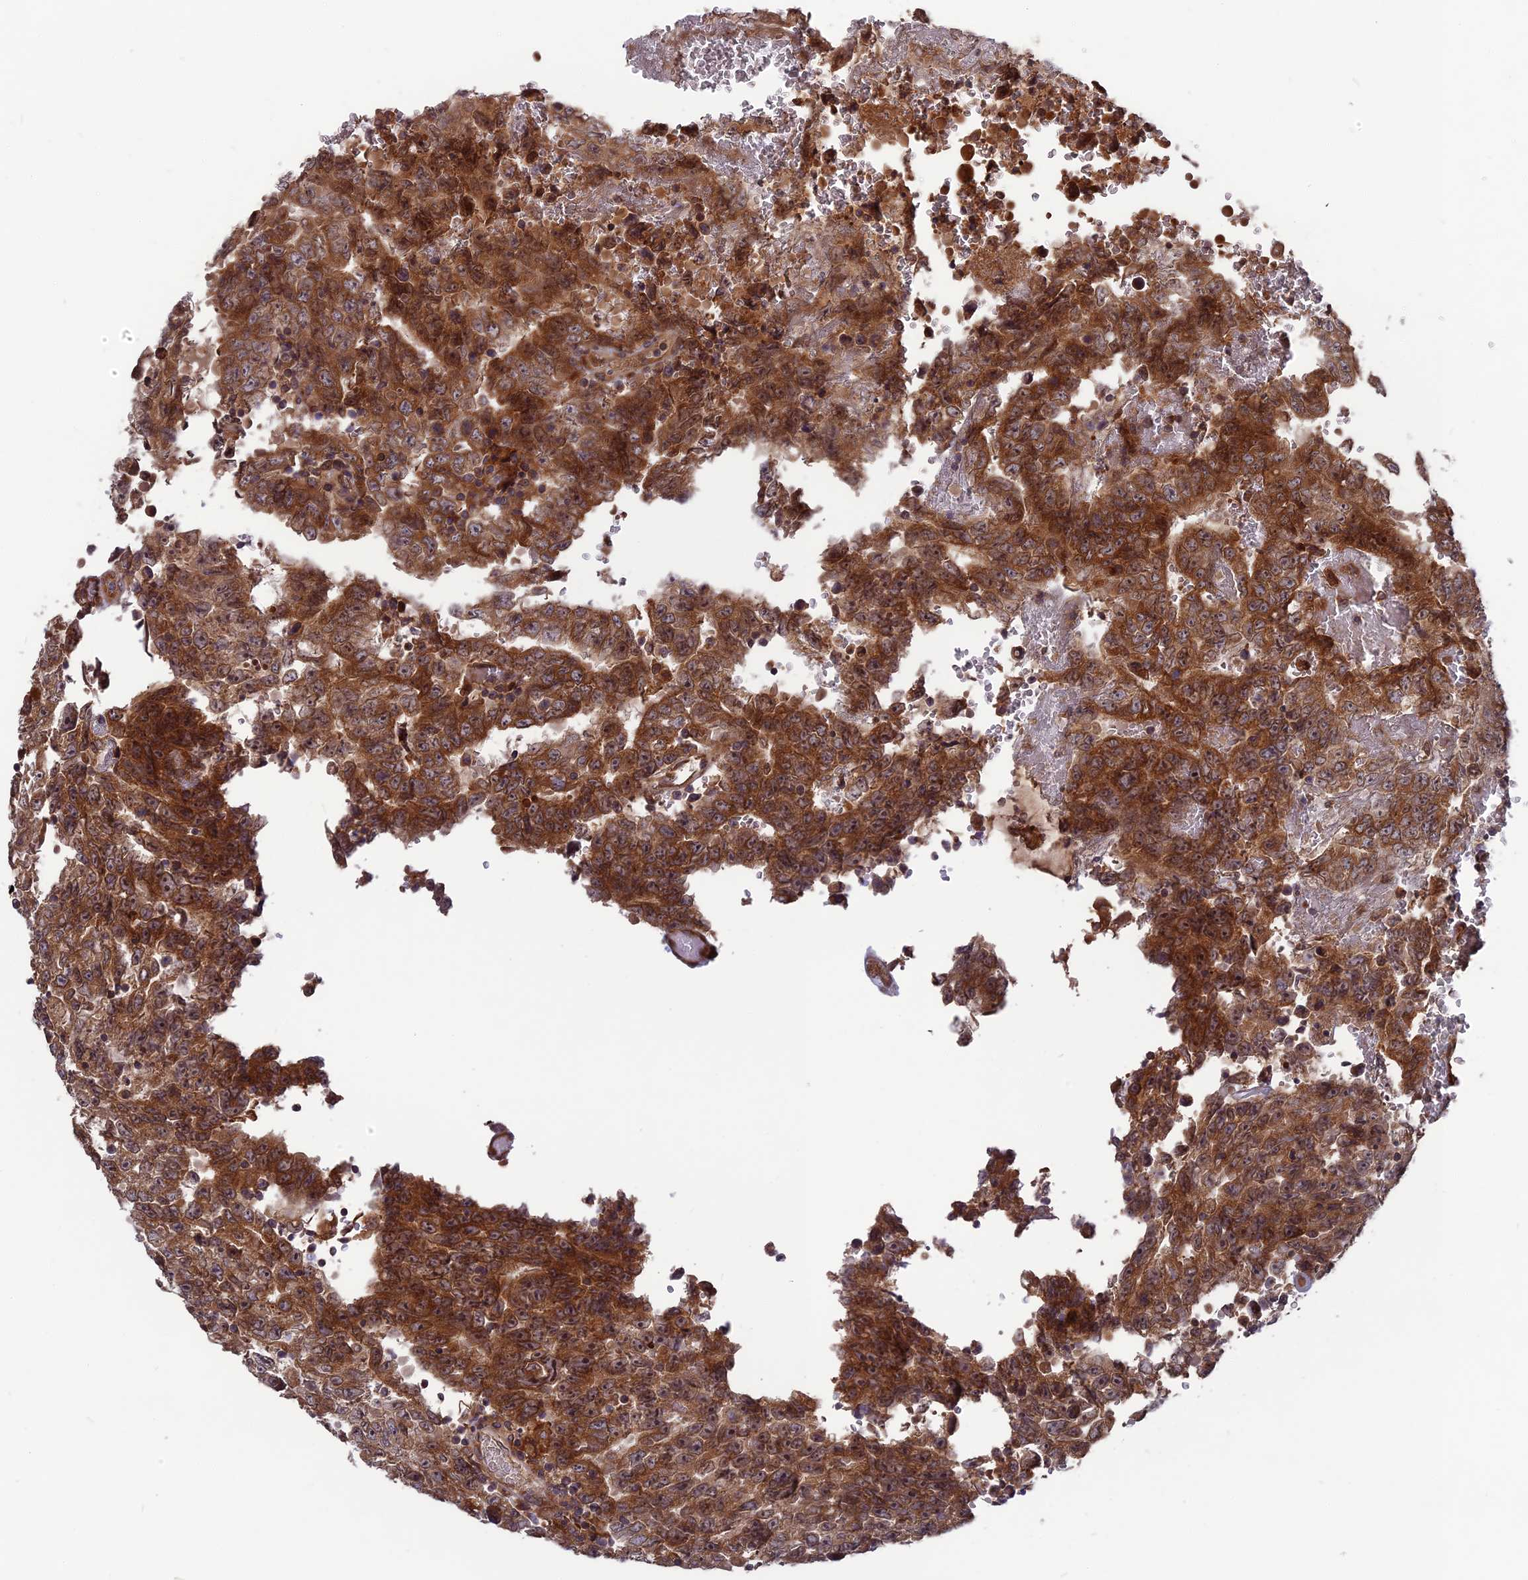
{"staining": {"intensity": "strong", "quantity": ">75%", "location": "cytoplasmic/membranous"}, "tissue": "testis cancer", "cell_type": "Tumor cells", "image_type": "cancer", "snomed": [{"axis": "morphology", "description": "Carcinoma, Embryonal, NOS"}, {"axis": "topography", "description": "Testis"}], "caption": "Embryonal carcinoma (testis) stained for a protein shows strong cytoplasmic/membranous positivity in tumor cells.", "gene": "TMUB2", "patient": {"sex": "male", "age": 26}}